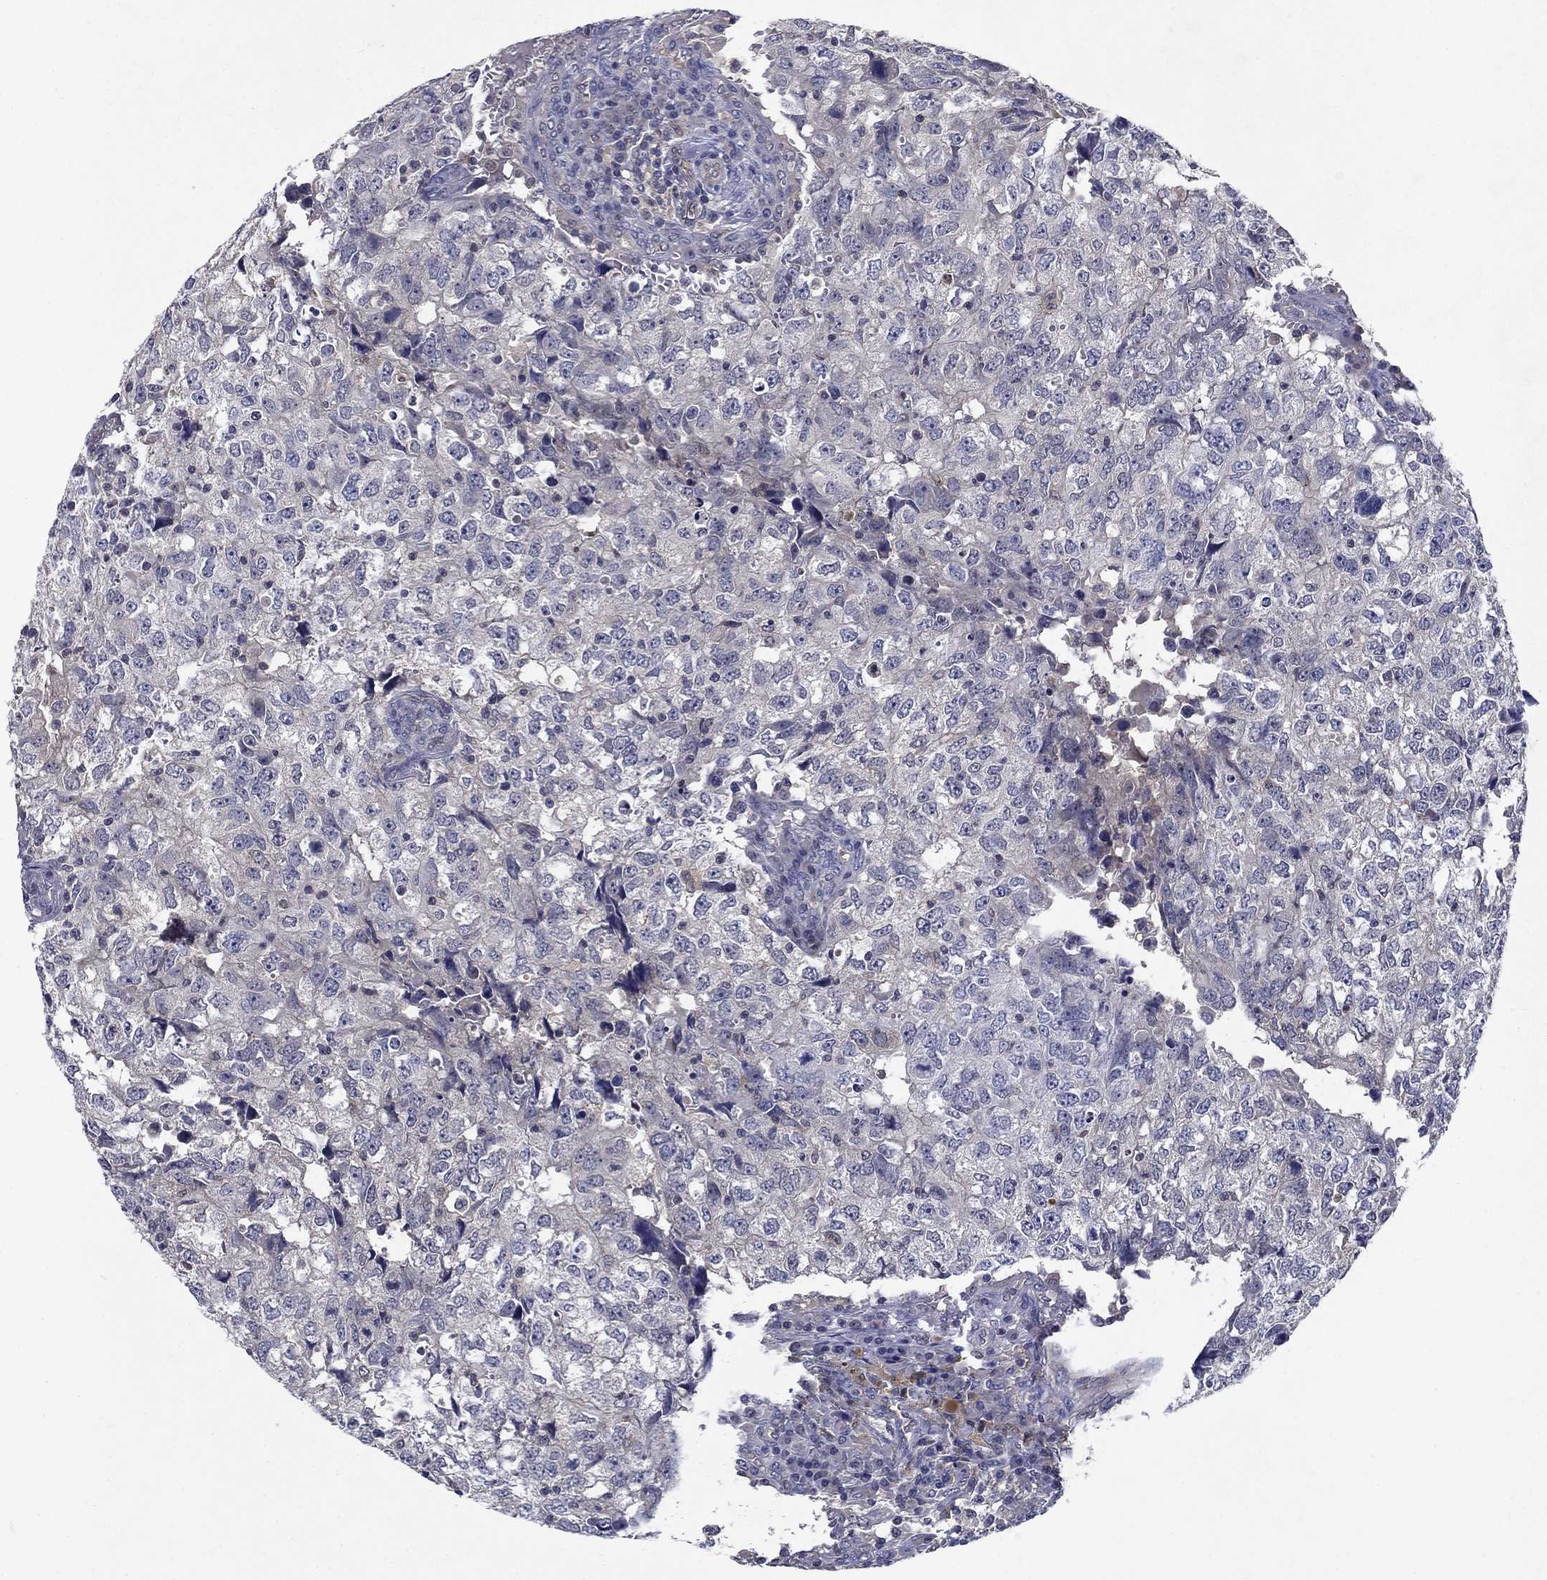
{"staining": {"intensity": "negative", "quantity": "none", "location": "none"}, "tissue": "breast cancer", "cell_type": "Tumor cells", "image_type": "cancer", "snomed": [{"axis": "morphology", "description": "Duct carcinoma"}, {"axis": "topography", "description": "Breast"}], "caption": "This is an IHC image of breast cancer (invasive ductal carcinoma). There is no positivity in tumor cells.", "gene": "GLTP", "patient": {"sex": "female", "age": 30}}